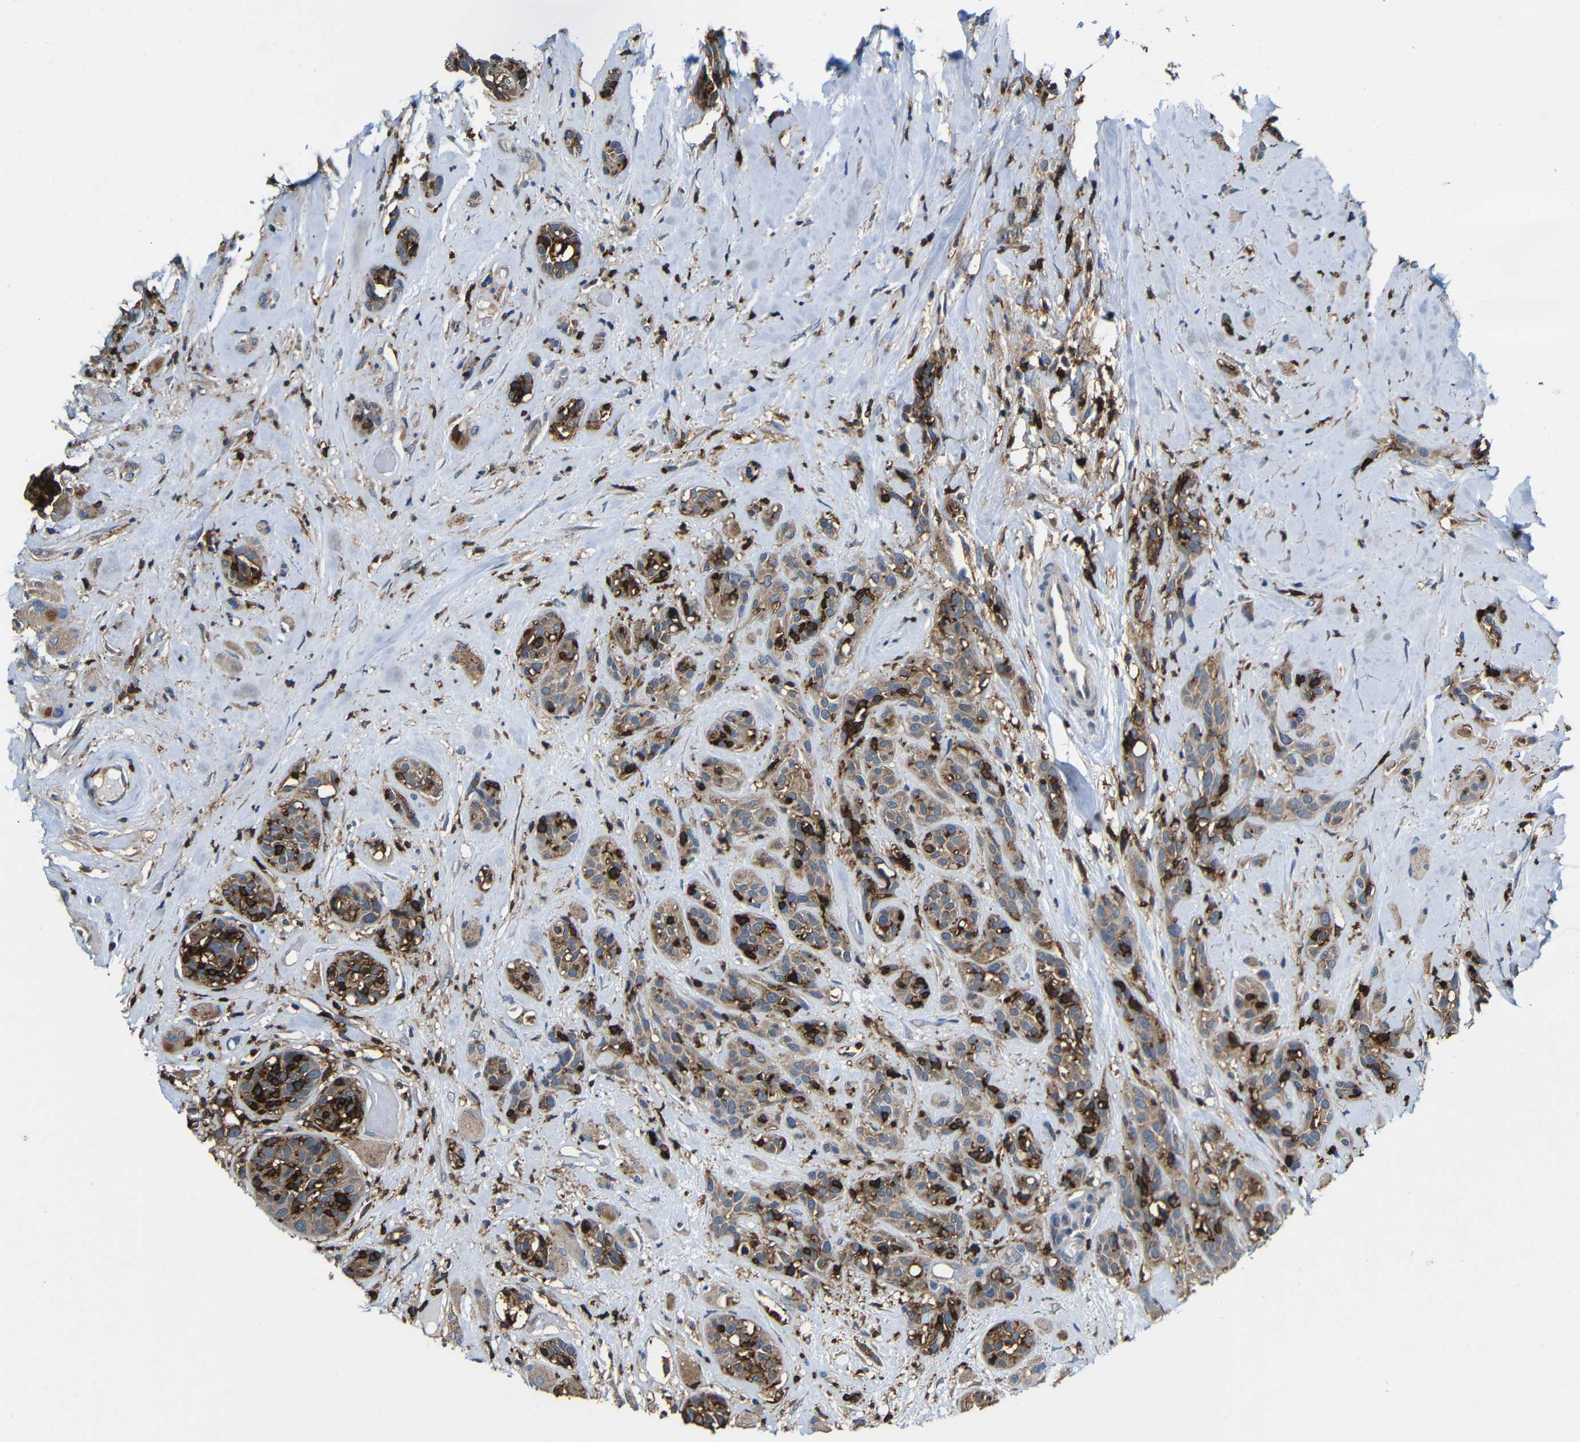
{"staining": {"intensity": "moderate", "quantity": ">75%", "location": "cytoplasmic/membranous"}, "tissue": "head and neck cancer", "cell_type": "Tumor cells", "image_type": "cancer", "snomed": [{"axis": "morphology", "description": "Squamous cell carcinoma, NOS"}, {"axis": "topography", "description": "Head-Neck"}], "caption": "Head and neck cancer stained for a protein reveals moderate cytoplasmic/membranous positivity in tumor cells.", "gene": "P2RY12", "patient": {"sex": "male", "age": 62}}